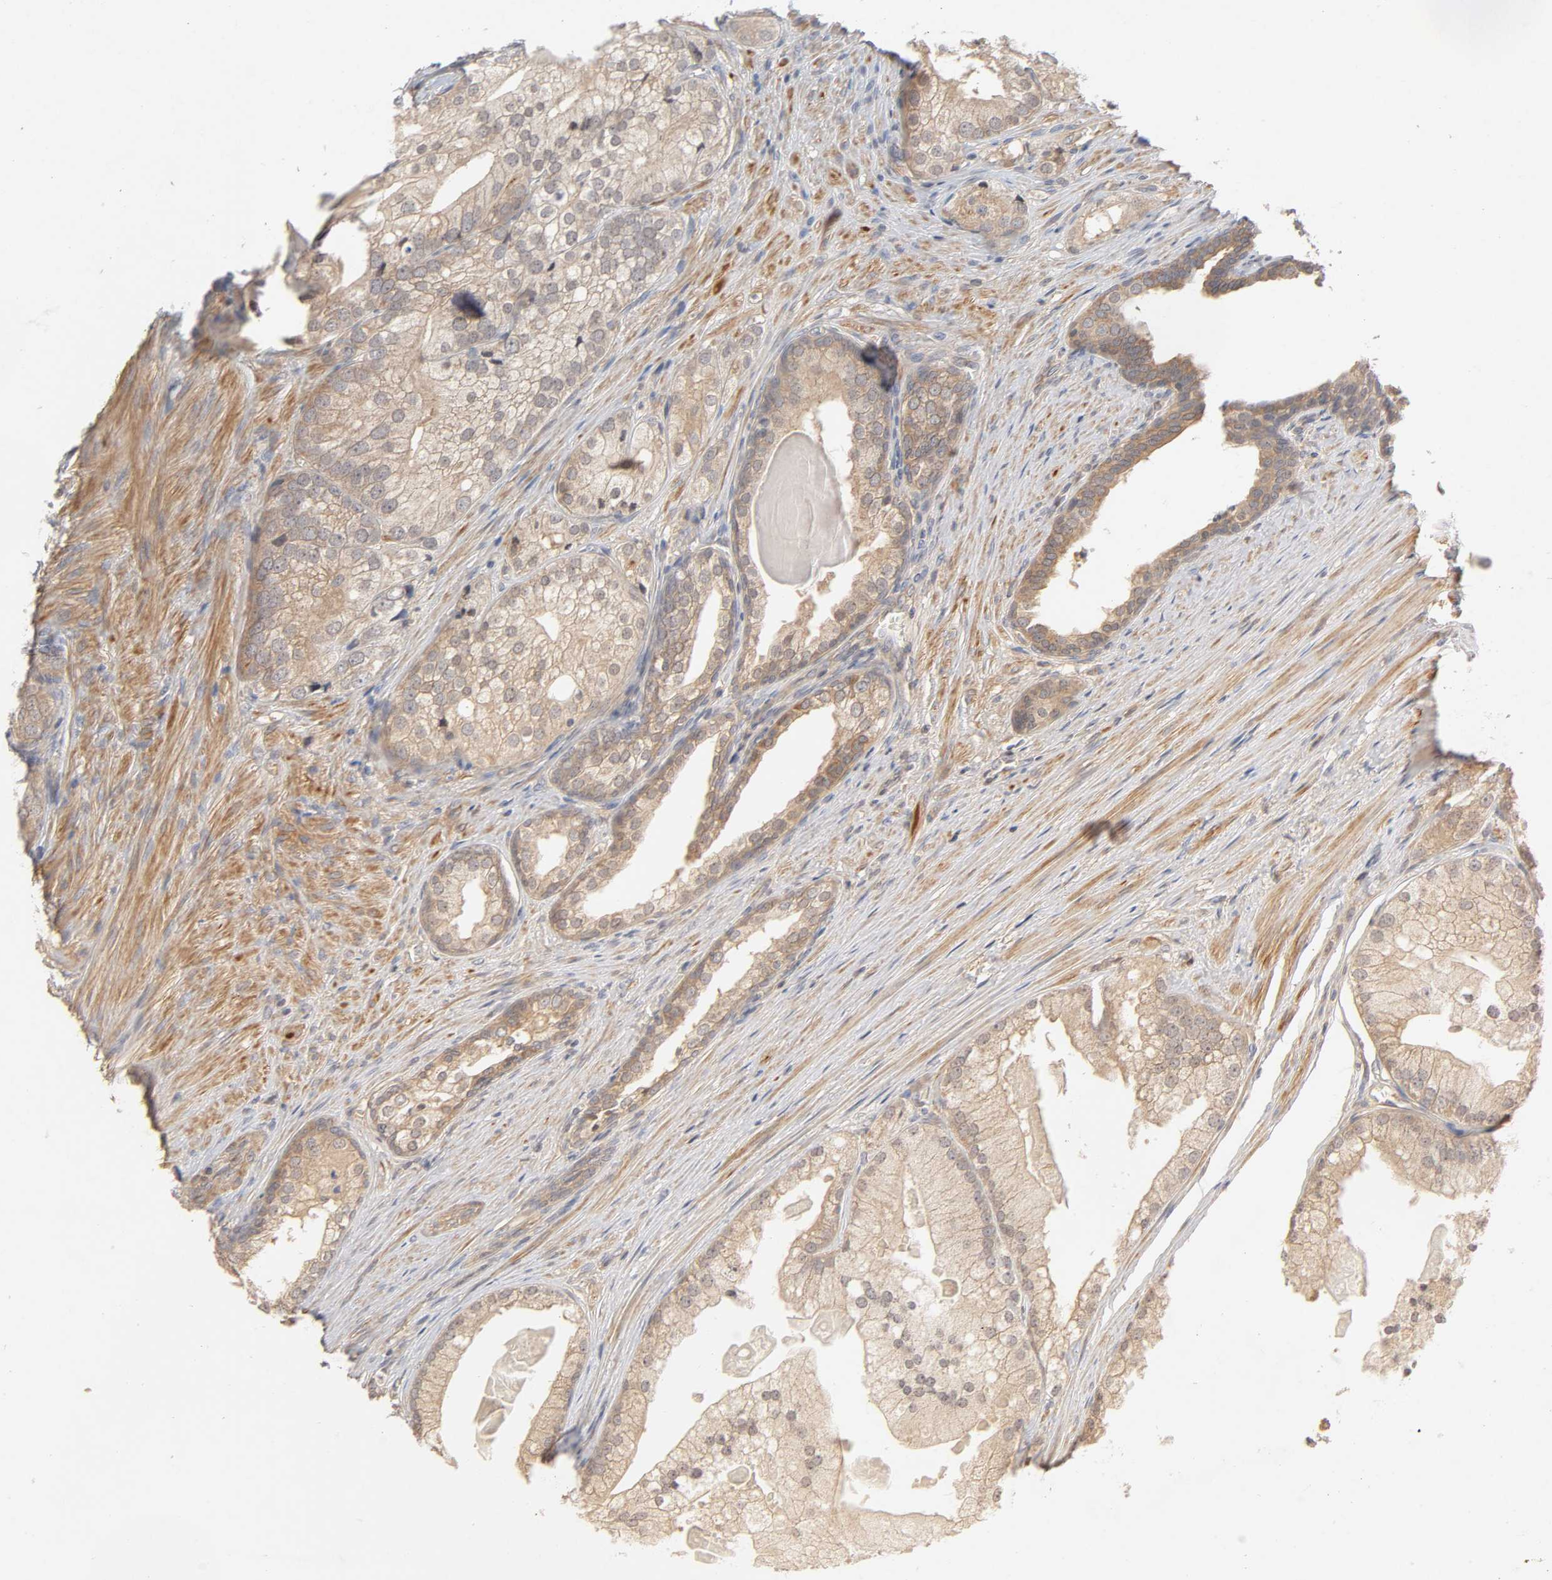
{"staining": {"intensity": "moderate", "quantity": ">75%", "location": "cytoplasmic/membranous,nuclear"}, "tissue": "prostate cancer", "cell_type": "Tumor cells", "image_type": "cancer", "snomed": [{"axis": "morphology", "description": "Adenocarcinoma, Low grade"}, {"axis": "topography", "description": "Prostate"}], "caption": "Protein analysis of adenocarcinoma (low-grade) (prostate) tissue demonstrates moderate cytoplasmic/membranous and nuclear staining in approximately >75% of tumor cells.", "gene": "CPB2", "patient": {"sex": "male", "age": 69}}